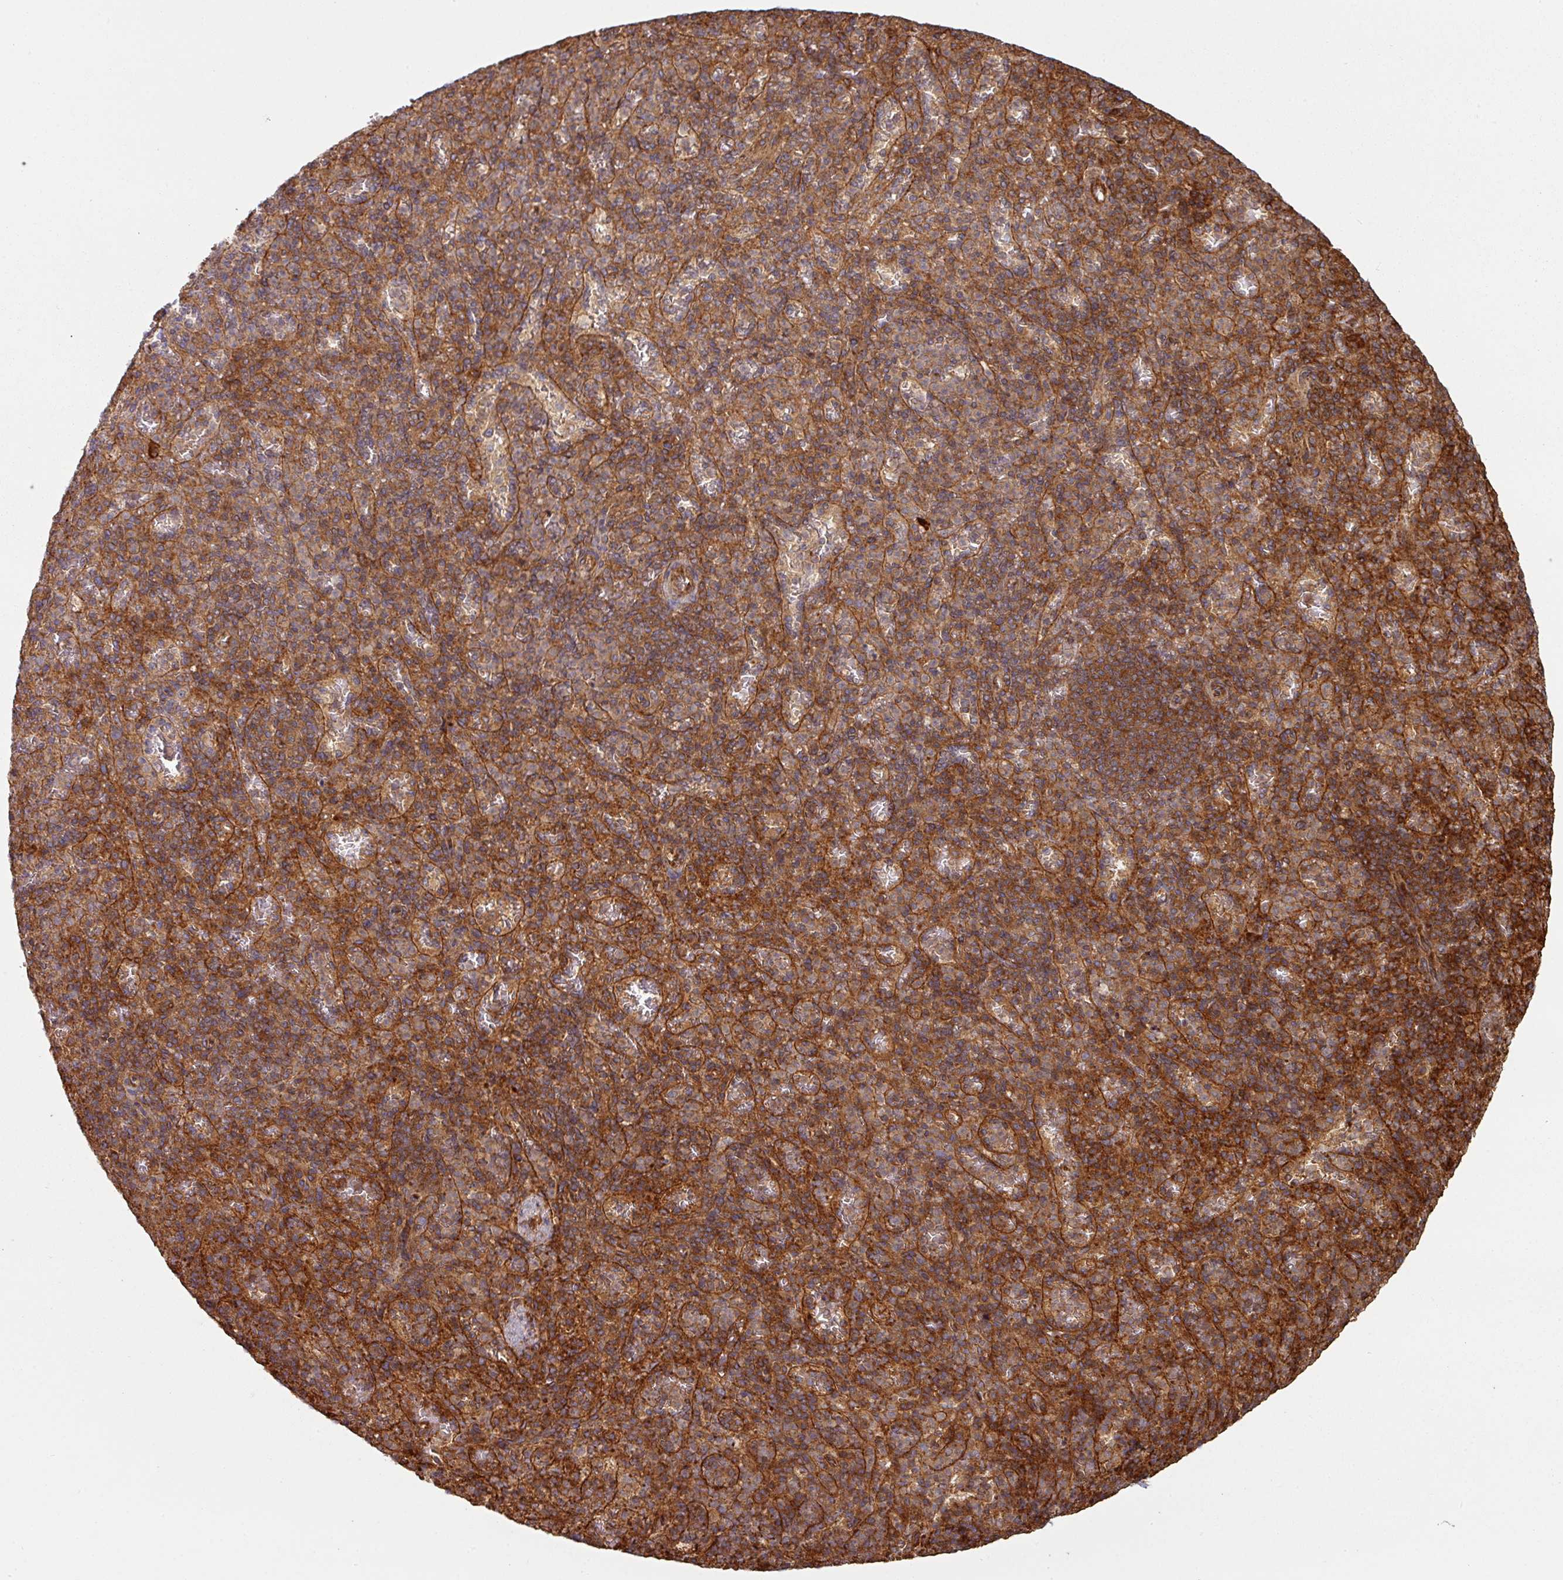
{"staining": {"intensity": "moderate", "quantity": "25%-75%", "location": "cytoplasmic/membranous"}, "tissue": "spleen", "cell_type": "Cells in red pulp", "image_type": "normal", "snomed": [{"axis": "morphology", "description": "Normal tissue, NOS"}, {"axis": "topography", "description": "Spleen"}], "caption": "The histopathology image shows immunohistochemical staining of normal spleen. There is moderate cytoplasmic/membranous staining is present in approximately 25%-75% of cells in red pulp.", "gene": "SIK1", "patient": {"sex": "female", "age": 74}}